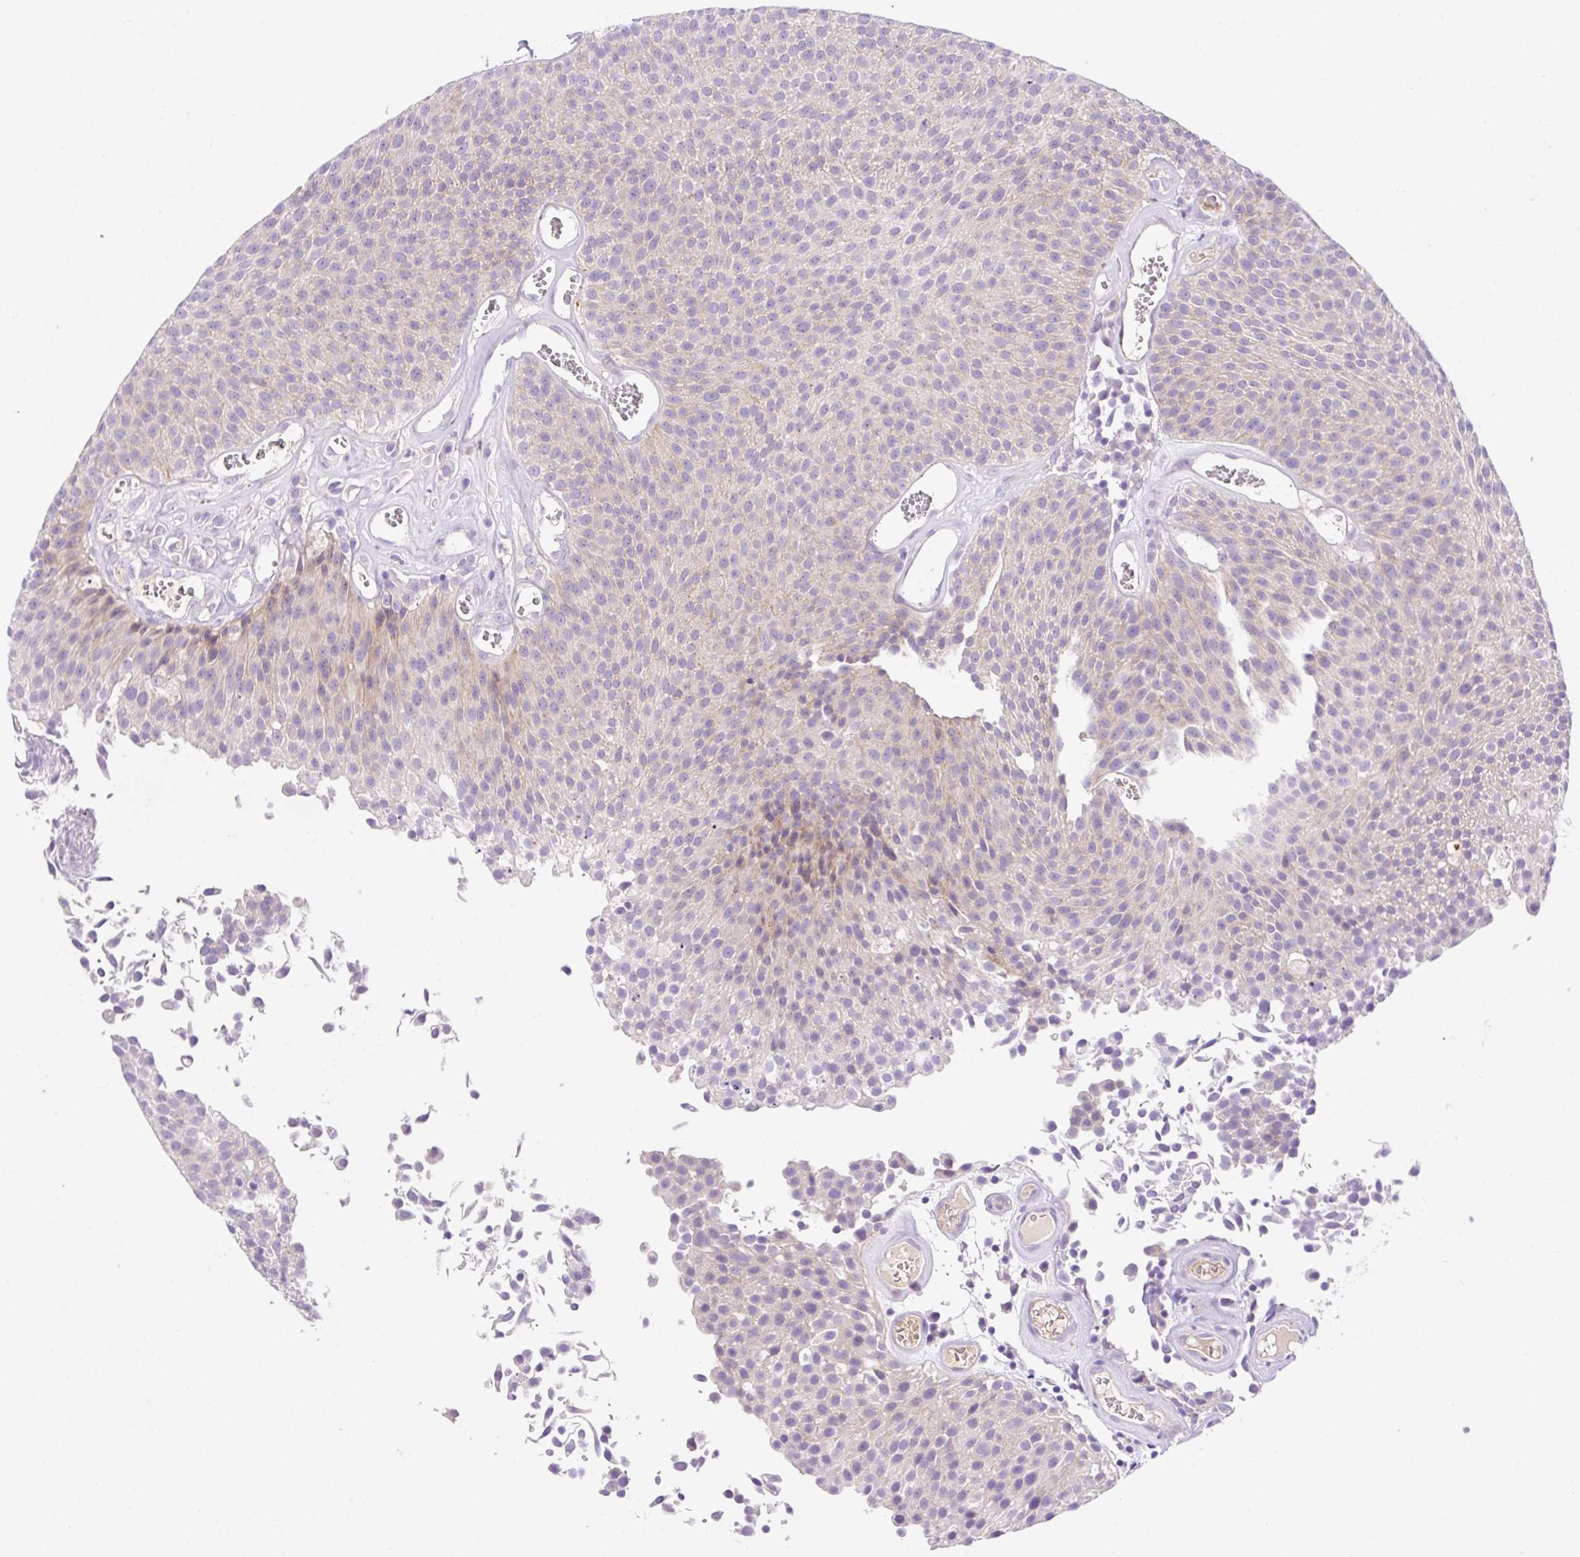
{"staining": {"intensity": "weak", "quantity": "<25%", "location": "cytoplasmic/membranous"}, "tissue": "urothelial cancer", "cell_type": "Tumor cells", "image_type": "cancer", "snomed": [{"axis": "morphology", "description": "Urothelial carcinoma, Low grade"}, {"axis": "topography", "description": "Urinary bladder"}], "caption": "This is an immunohistochemistry (IHC) micrograph of urothelial carcinoma (low-grade). There is no expression in tumor cells.", "gene": "LHFPL5", "patient": {"sex": "female", "age": 79}}